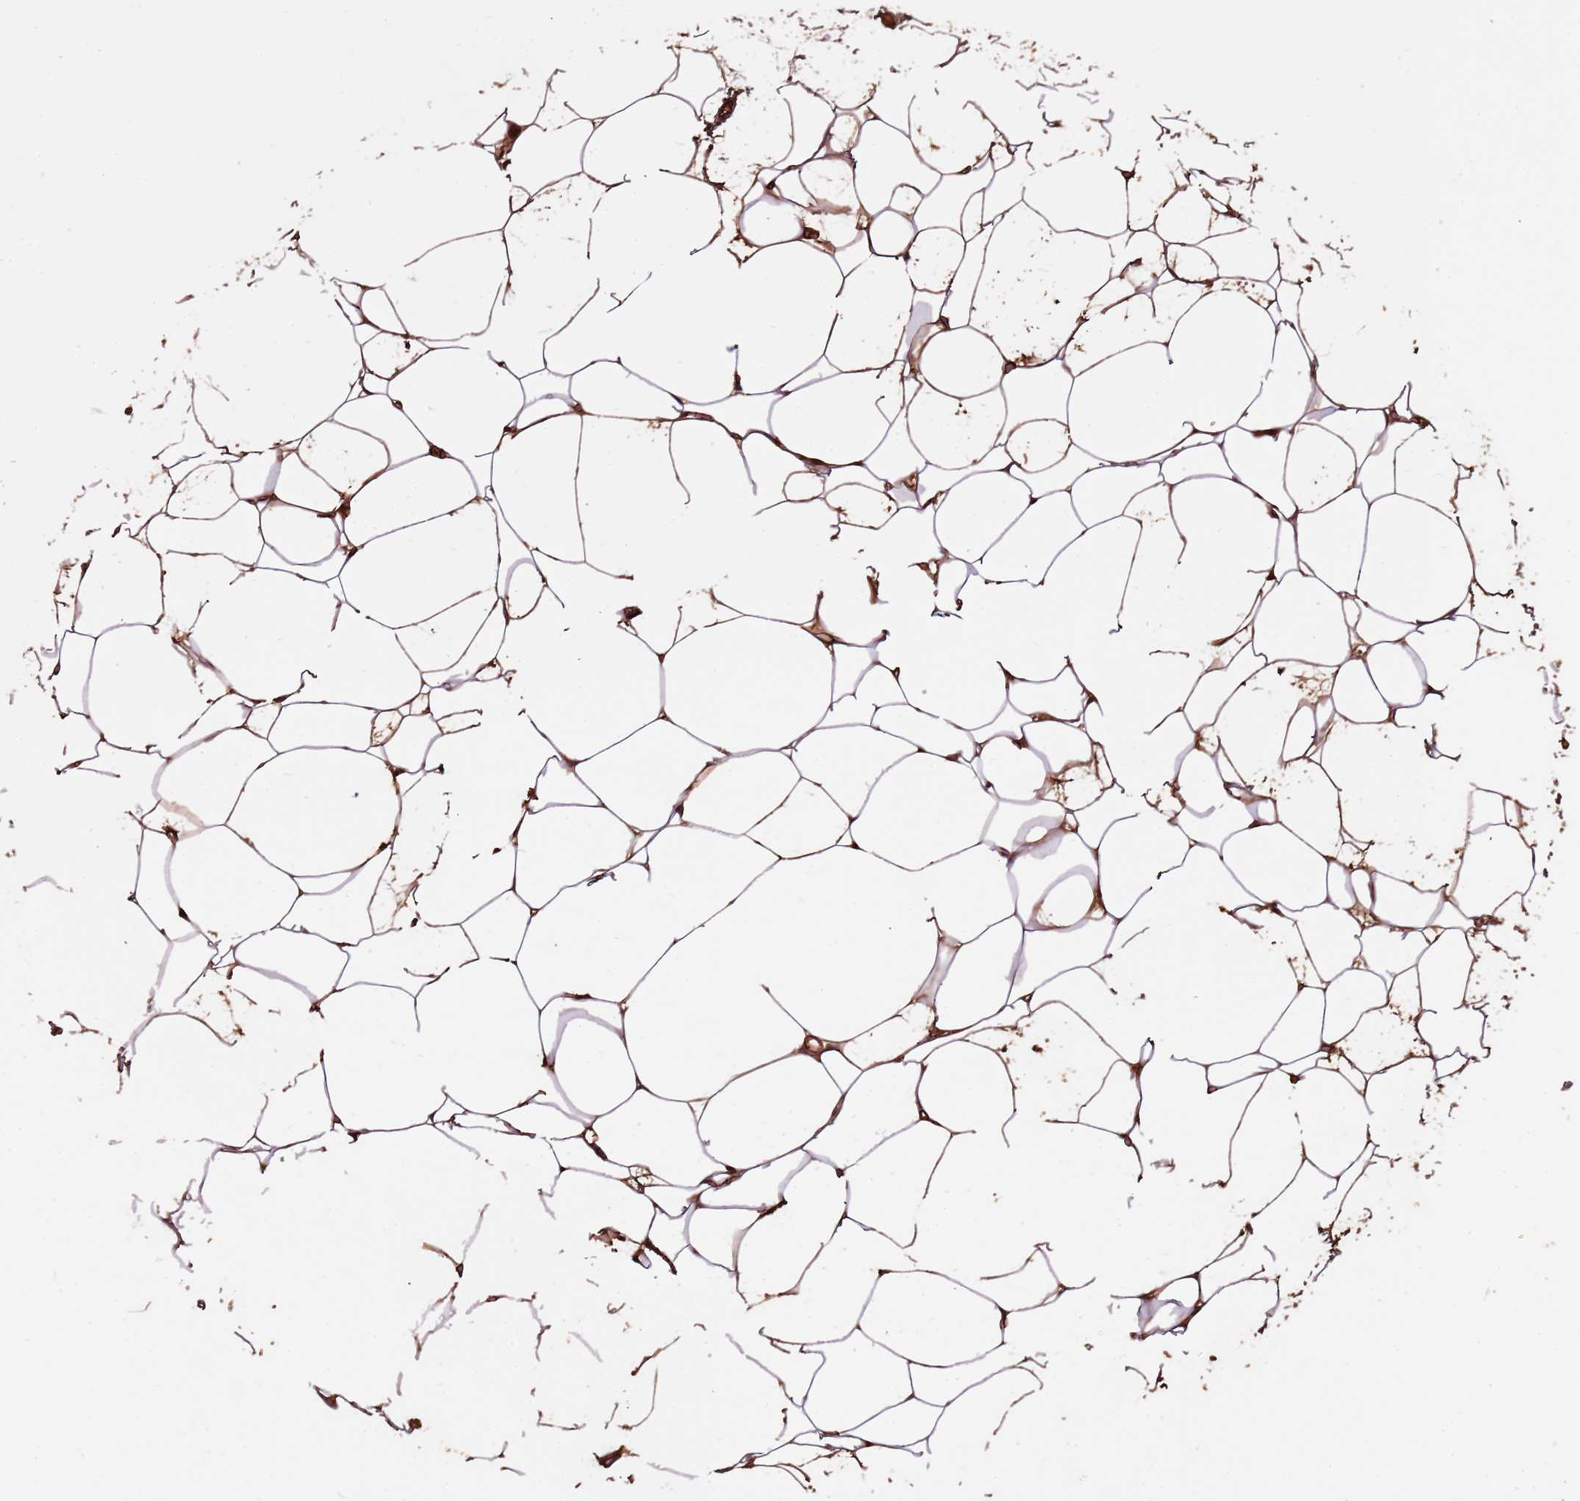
{"staining": {"intensity": "moderate", "quantity": ">75%", "location": "cytoplasmic/membranous"}, "tissue": "adipose tissue", "cell_type": "Adipocytes", "image_type": "normal", "snomed": [{"axis": "morphology", "description": "Normal tissue, NOS"}, {"axis": "topography", "description": "Breast"}], "caption": "High-power microscopy captured an IHC photomicrograph of benign adipose tissue, revealing moderate cytoplasmic/membranous staining in about >75% of adipocytes.", "gene": "DENR", "patient": {"sex": "female", "age": 23}}